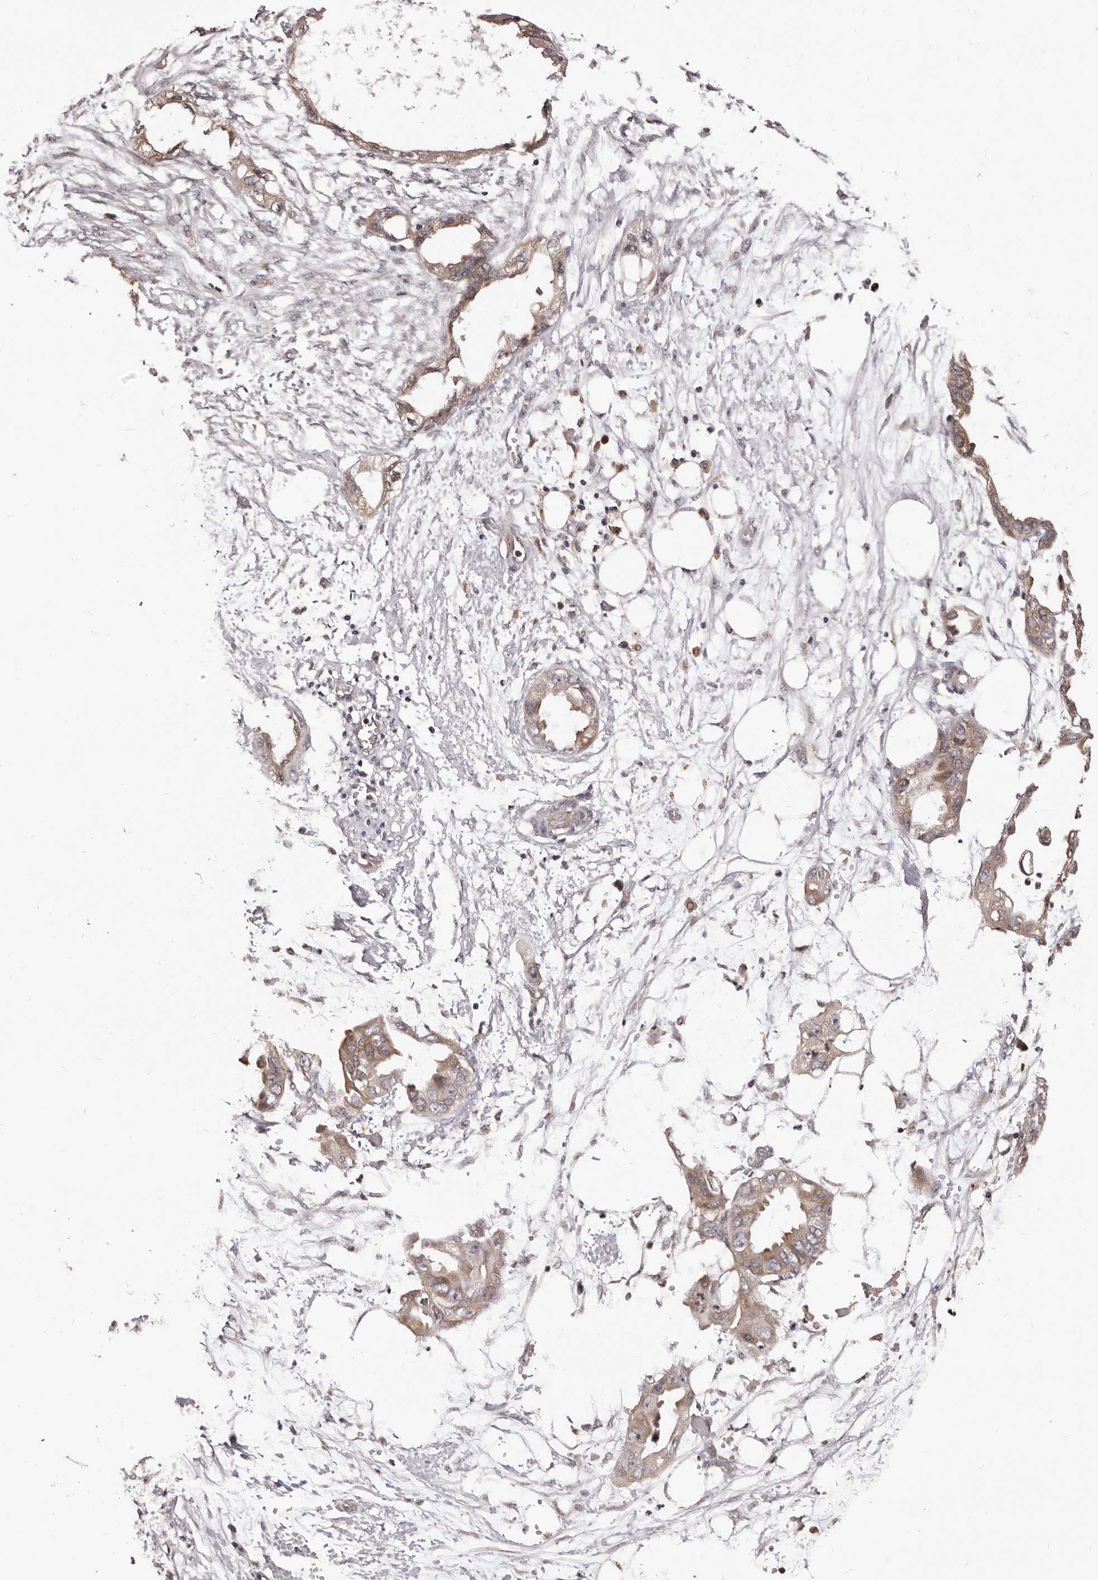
{"staining": {"intensity": "weak", "quantity": ">75%", "location": "cytoplasmic/membranous"}, "tissue": "endometrial cancer", "cell_type": "Tumor cells", "image_type": "cancer", "snomed": [{"axis": "morphology", "description": "Adenocarcinoma, NOS"}, {"axis": "morphology", "description": "Adenocarcinoma, metastatic, NOS"}, {"axis": "topography", "description": "Adipose tissue"}, {"axis": "topography", "description": "Endometrium"}], "caption": "DAB (3,3'-diaminobenzidine) immunohistochemical staining of human adenocarcinoma (endometrial) exhibits weak cytoplasmic/membranous protein positivity in approximately >75% of tumor cells.", "gene": "MDP1", "patient": {"sex": "female", "age": 67}}